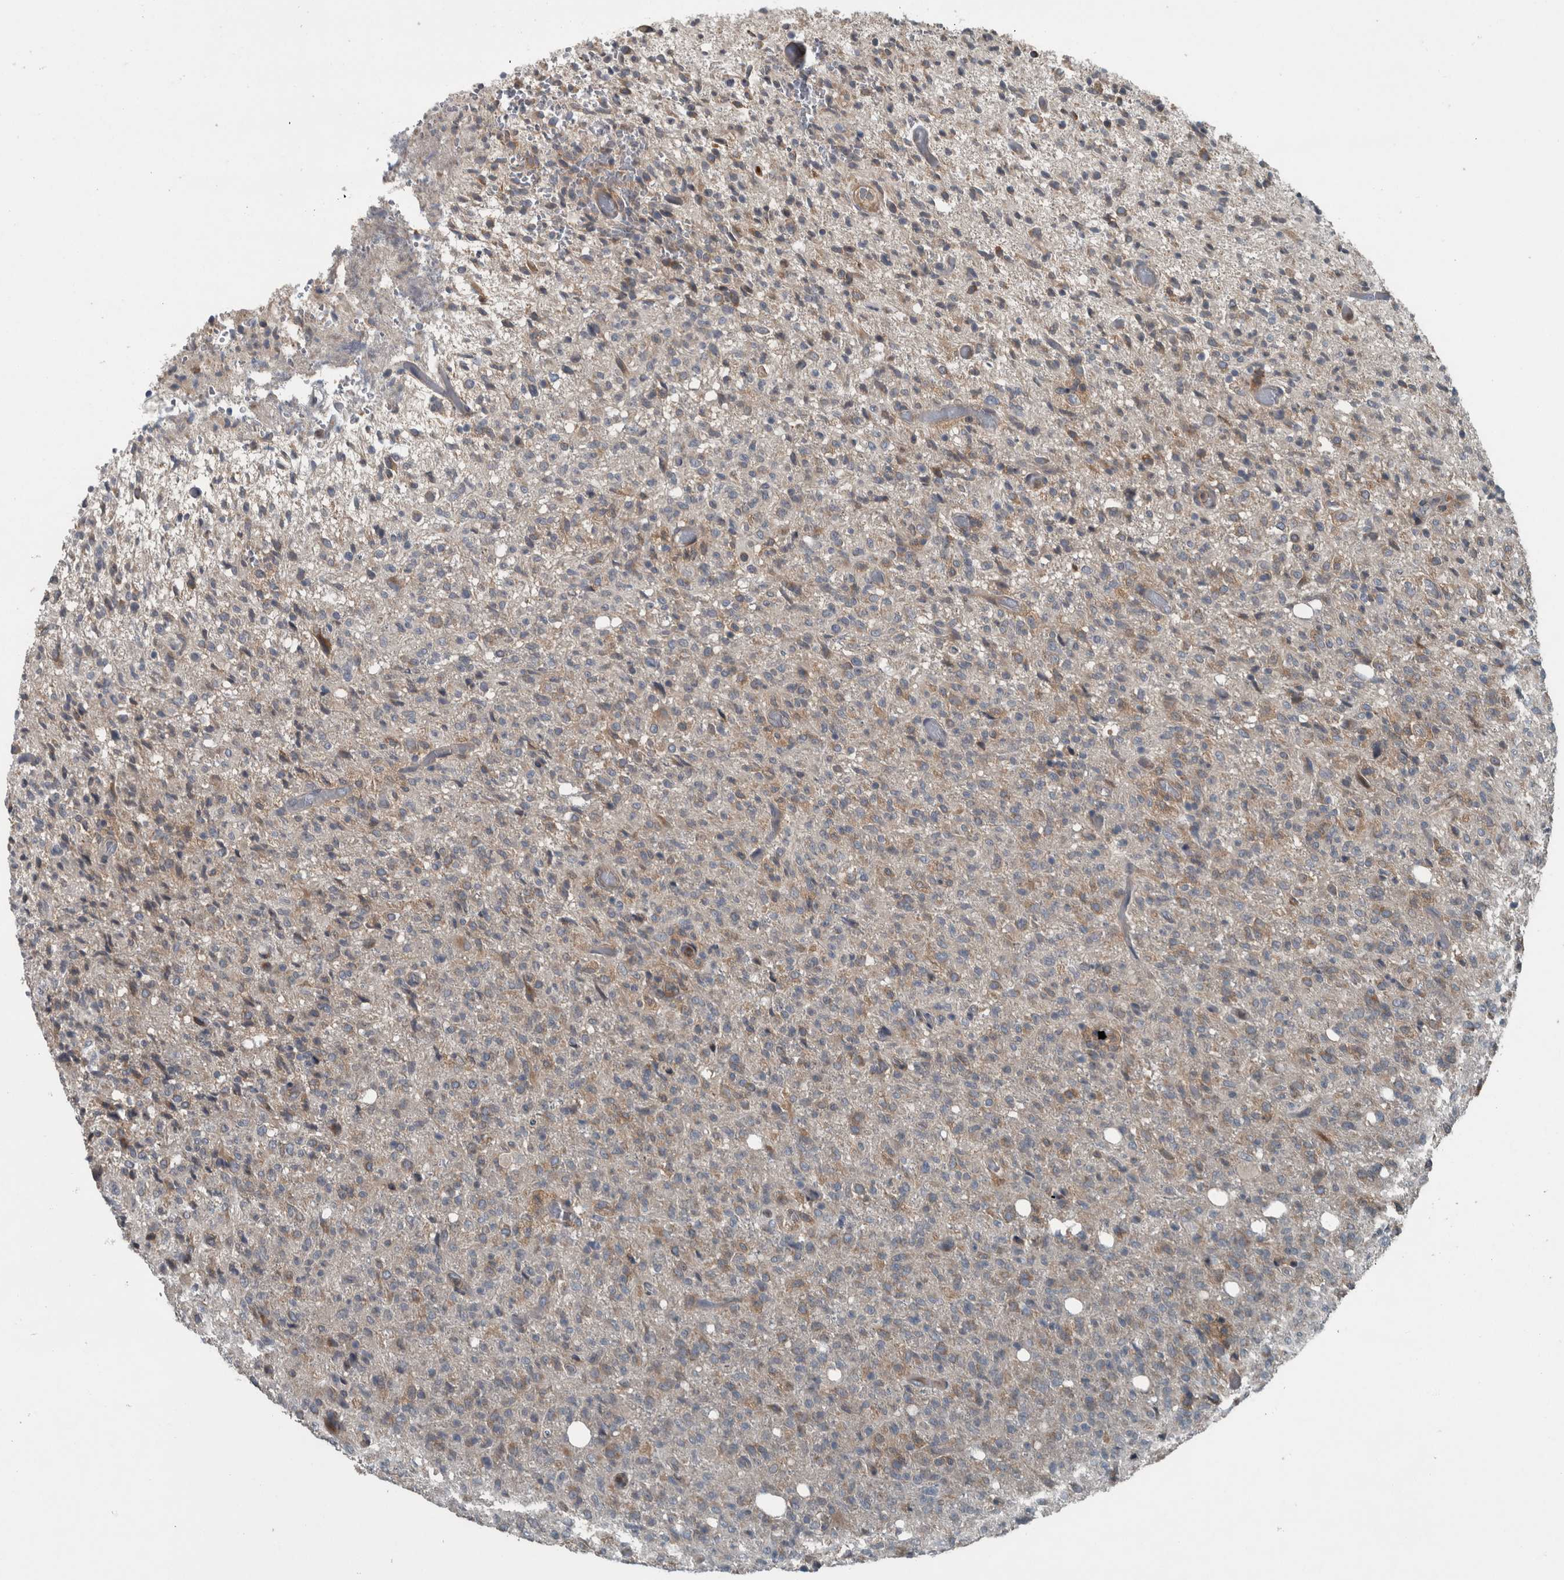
{"staining": {"intensity": "weak", "quantity": "25%-75%", "location": "cytoplasmic/membranous"}, "tissue": "glioma", "cell_type": "Tumor cells", "image_type": "cancer", "snomed": [{"axis": "morphology", "description": "Glioma, malignant, High grade"}, {"axis": "topography", "description": "Brain"}], "caption": "A low amount of weak cytoplasmic/membranous positivity is present in about 25%-75% of tumor cells in malignant glioma (high-grade) tissue.", "gene": "EXOC8", "patient": {"sex": "female", "age": 57}}